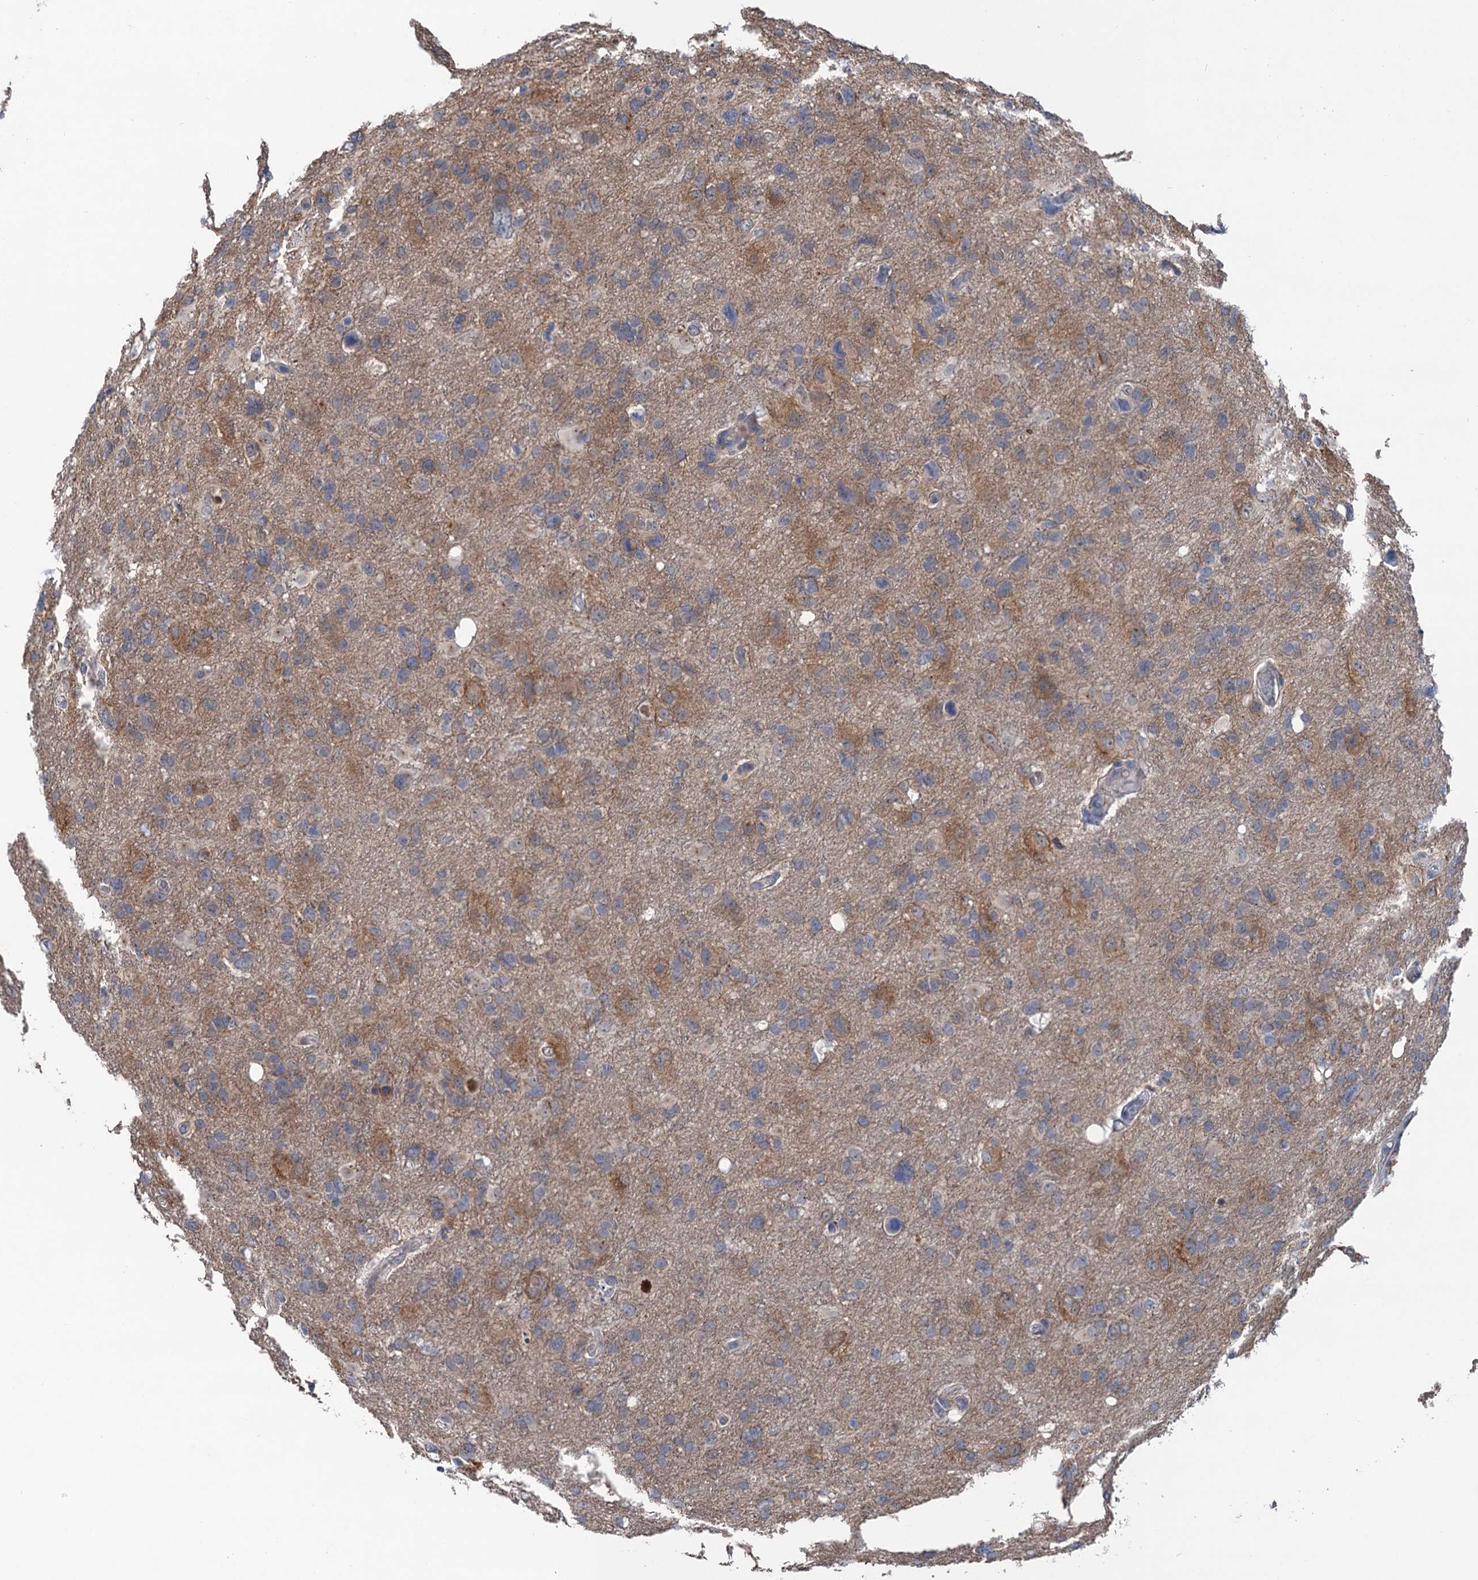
{"staining": {"intensity": "weak", "quantity": "<25%", "location": "cytoplasmic/membranous"}, "tissue": "glioma", "cell_type": "Tumor cells", "image_type": "cancer", "snomed": [{"axis": "morphology", "description": "Glioma, malignant, High grade"}, {"axis": "topography", "description": "Brain"}], "caption": "IHC photomicrograph of human glioma stained for a protein (brown), which demonstrates no positivity in tumor cells.", "gene": "TRAF7", "patient": {"sex": "male", "age": 61}}